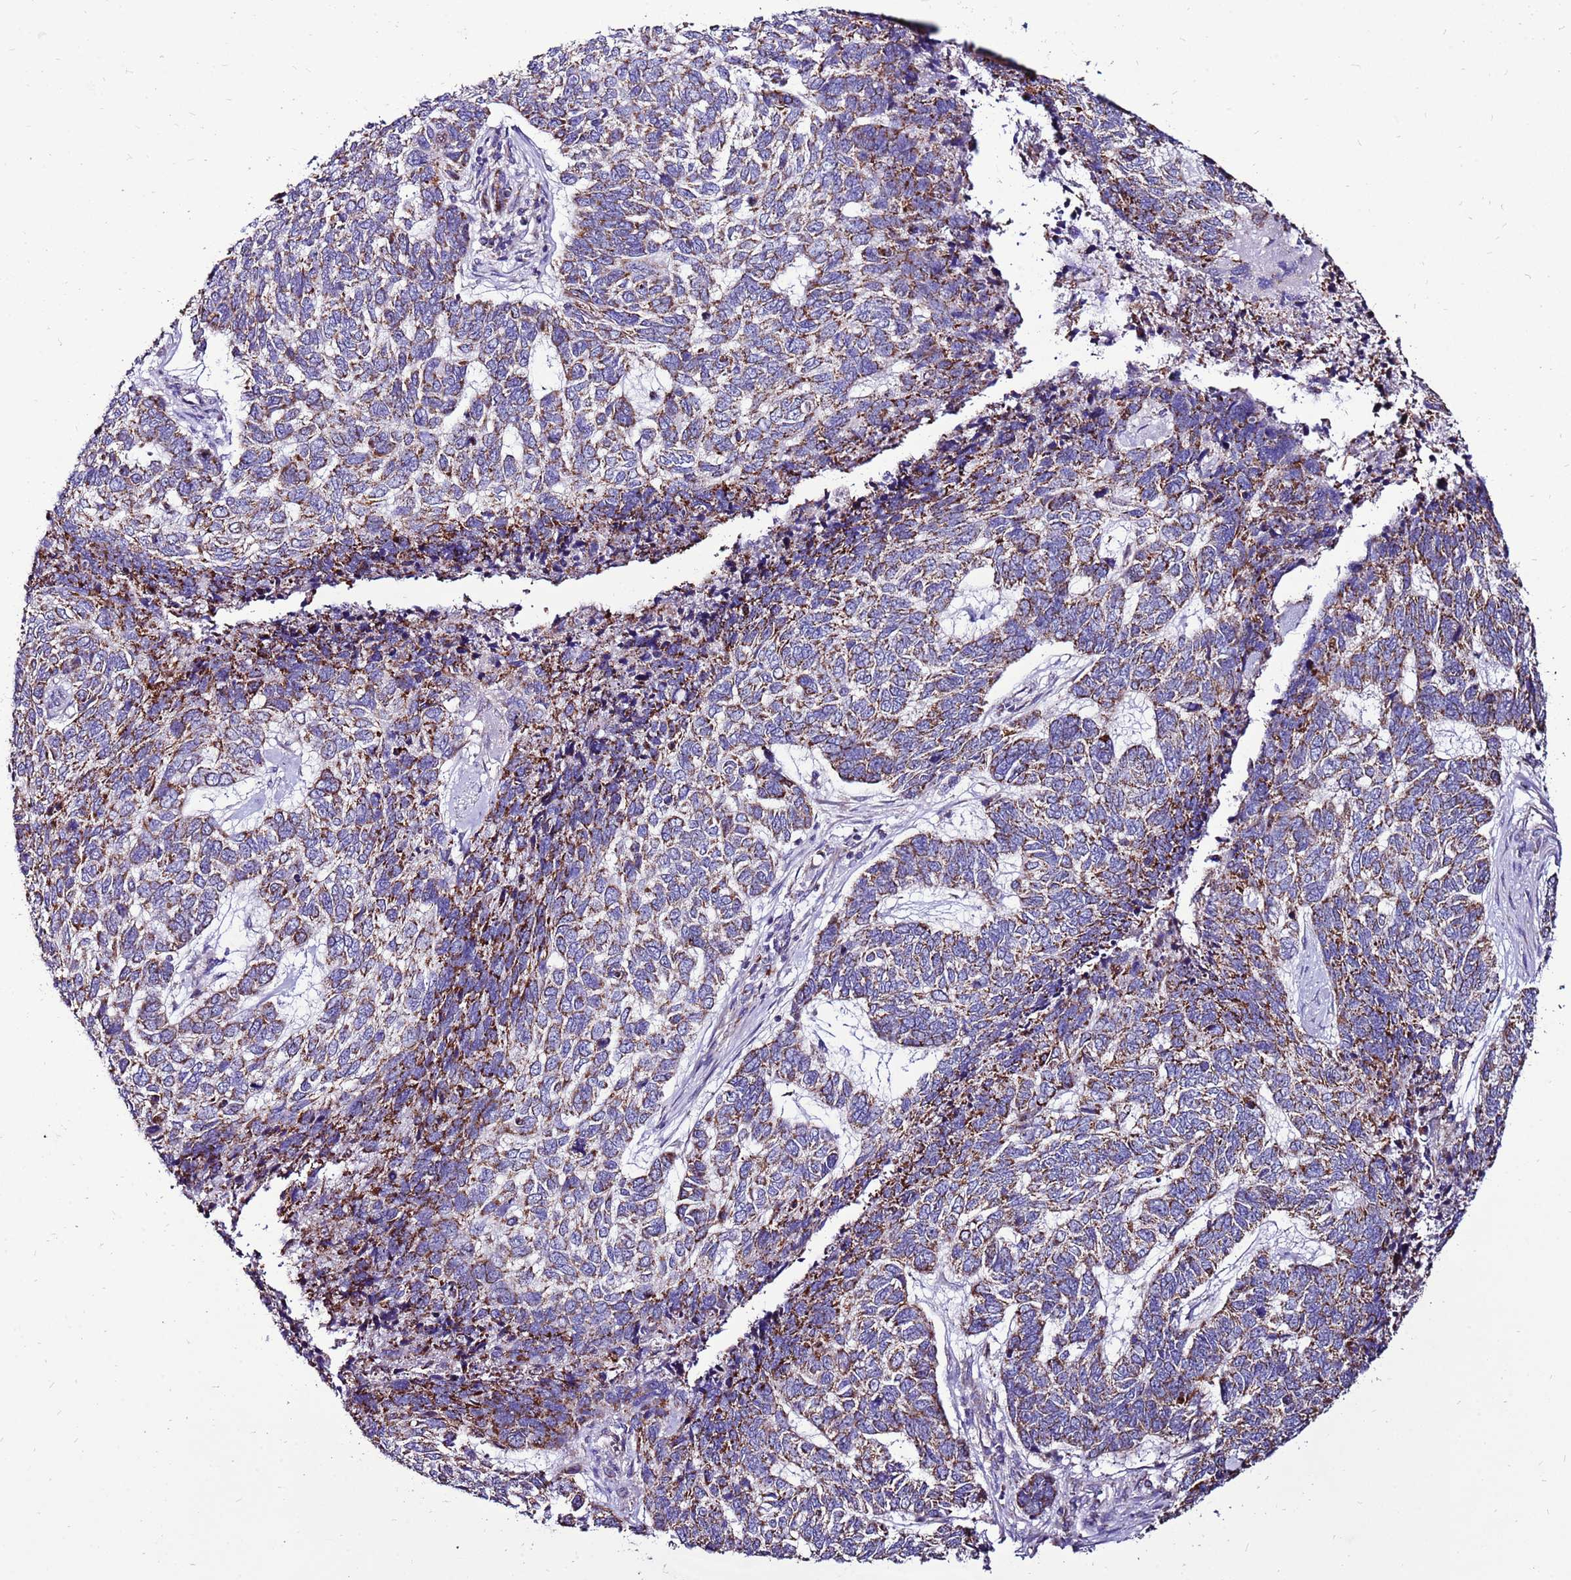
{"staining": {"intensity": "moderate", "quantity": ">75%", "location": "cytoplasmic/membranous"}, "tissue": "skin cancer", "cell_type": "Tumor cells", "image_type": "cancer", "snomed": [{"axis": "morphology", "description": "Basal cell carcinoma"}, {"axis": "topography", "description": "Skin"}], "caption": "Immunohistochemistry histopathology image of skin basal cell carcinoma stained for a protein (brown), which exhibits medium levels of moderate cytoplasmic/membranous positivity in approximately >75% of tumor cells.", "gene": "SPSB3", "patient": {"sex": "female", "age": 65}}